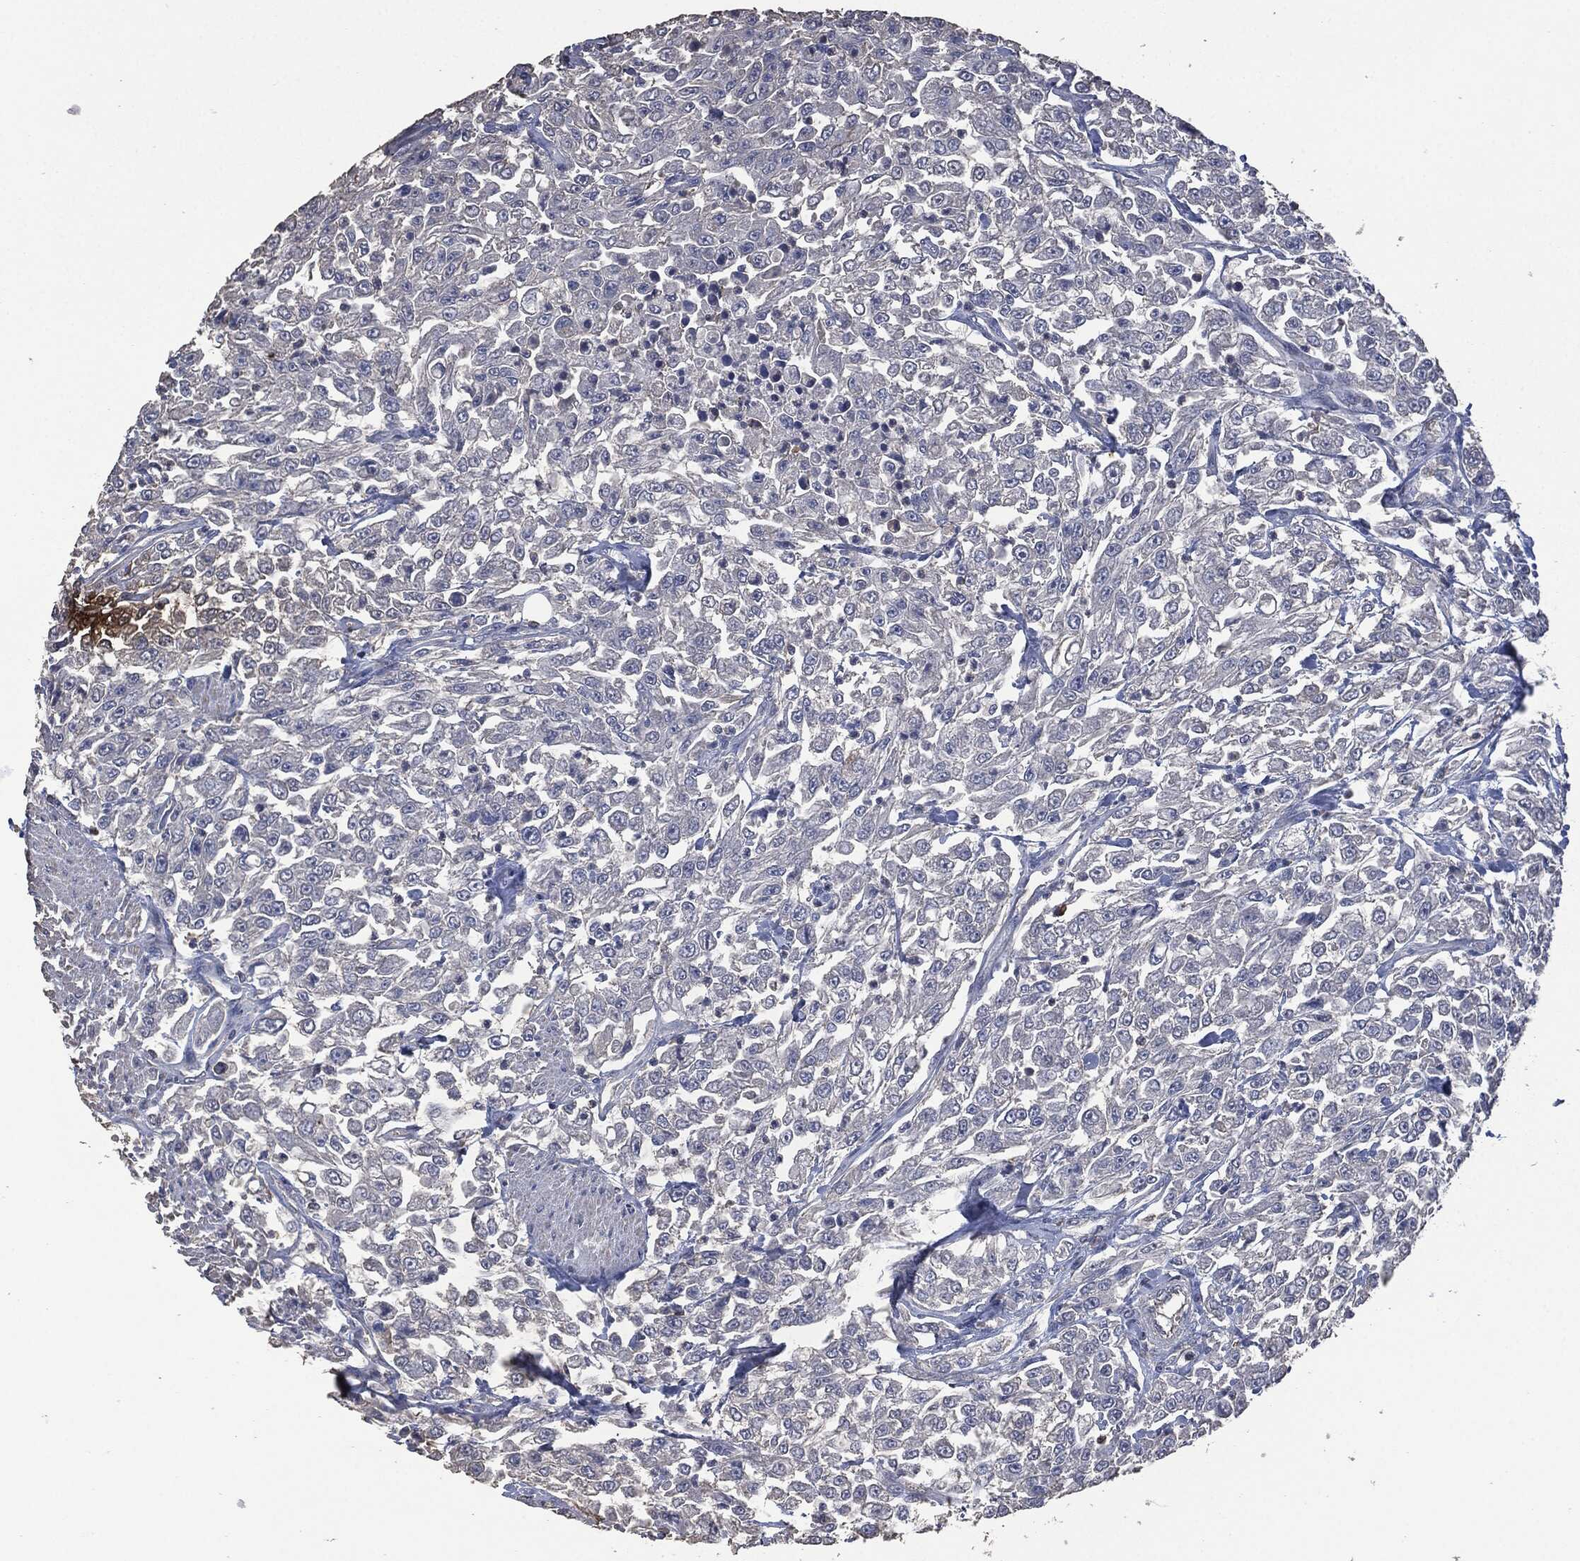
{"staining": {"intensity": "strong", "quantity": "<25%", "location": "cytoplasmic/membranous,nuclear"}, "tissue": "urothelial cancer", "cell_type": "Tumor cells", "image_type": "cancer", "snomed": [{"axis": "morphology", "description": "Urothelial carcinoma, High grade"}, {"axis": "topography", "description": "Urinary bladder"}], "caption": "Urothelial cancer was stained to show a protein in brown. There is medium levels of strong cytoplasmic/membranous and nuclear staining in about <25% of tumor cells. The protein of interest is shown in brown color, while the nuclei are stained blue.", "gene": "MSLN", "patient": {"sex": "male", "age": 46}}